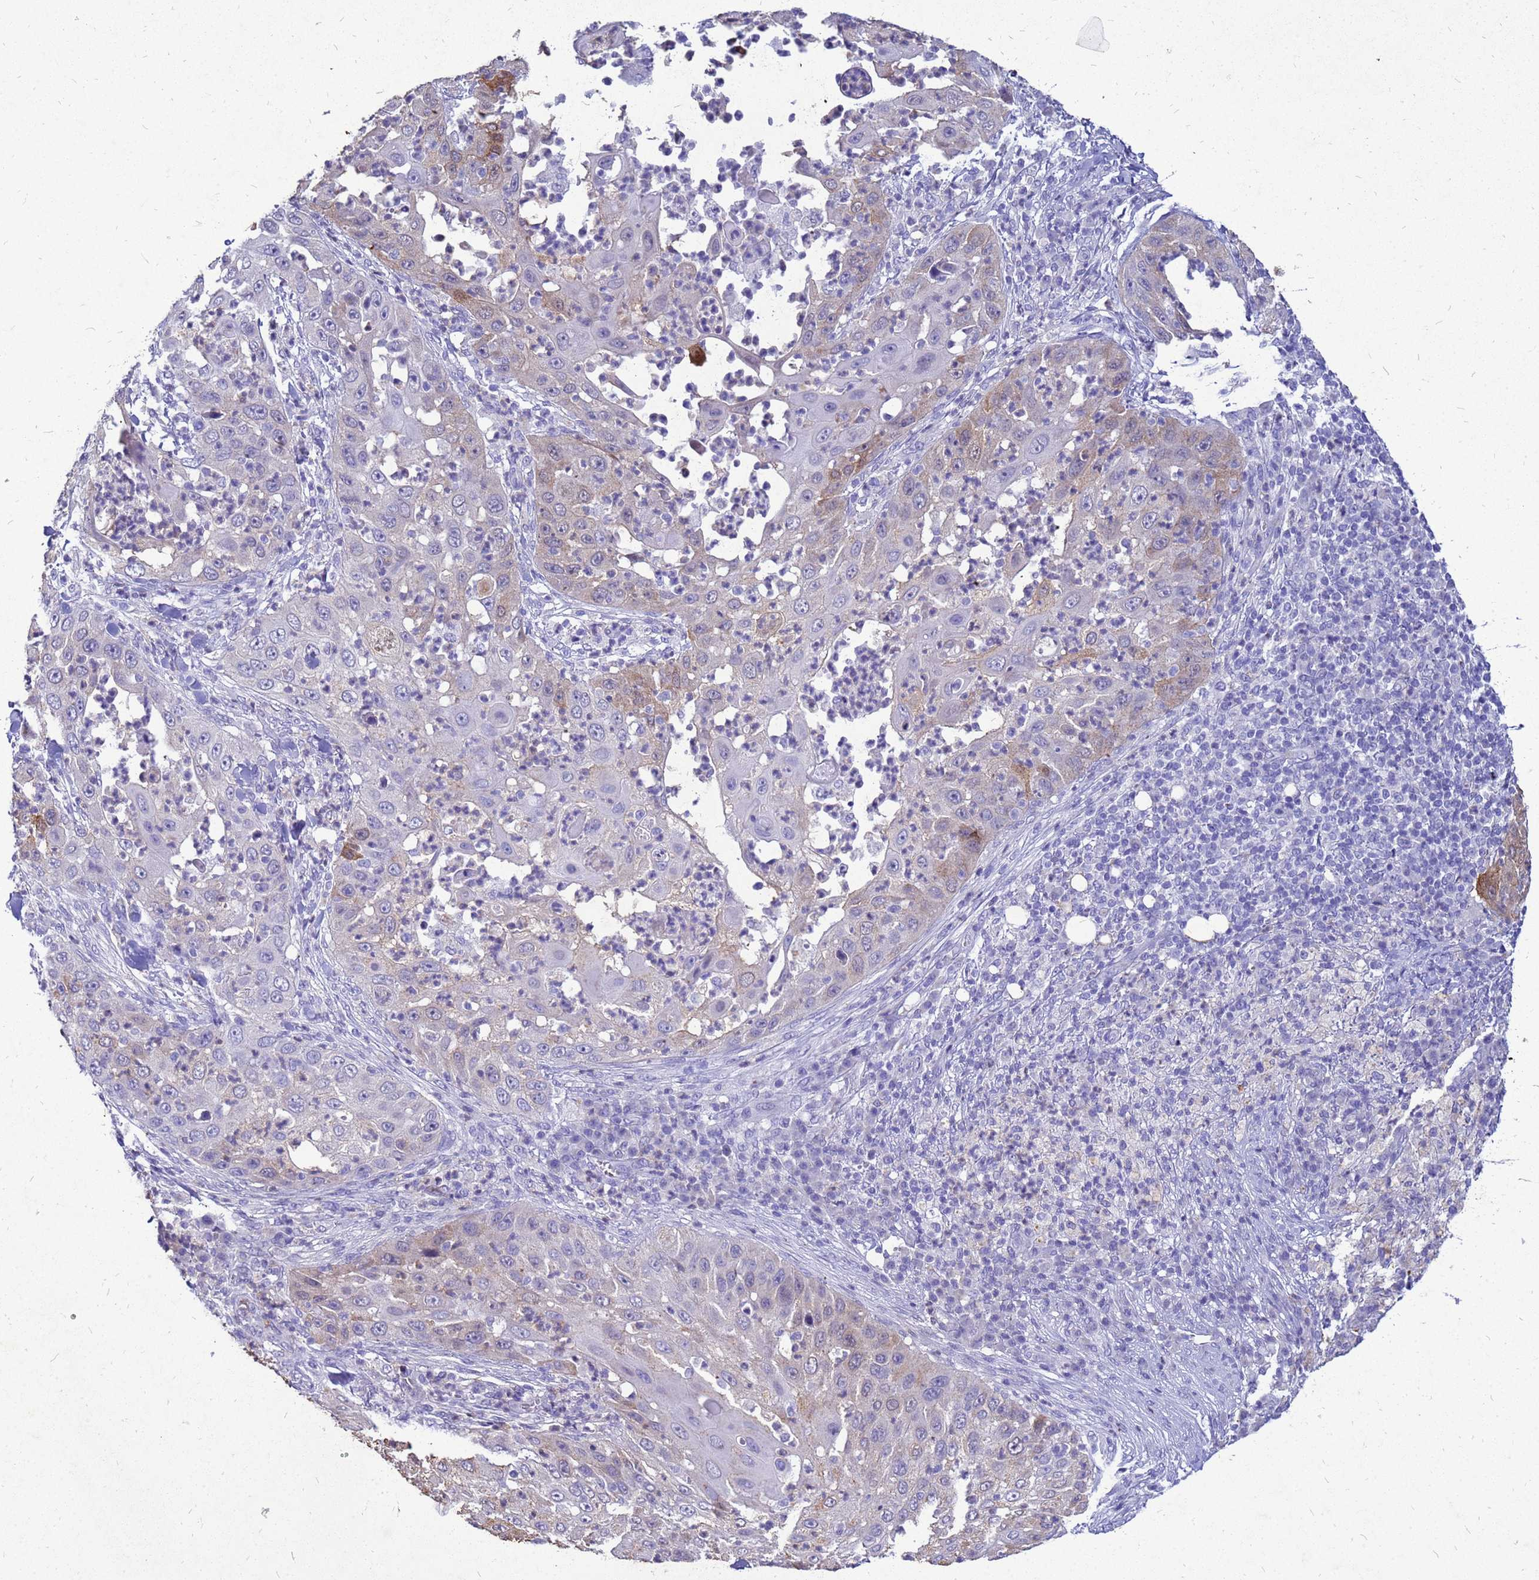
{"staining": {"intensity": "moderate", "quantity": "<25%", "location": "cytoplasmic/membranous,nuclear"}, "tissue": "skin cancer", "cell_type": "Tumor cells", "image_type": "cancer", "snomed": [{"axis": "morphology", "description": "Squamous cell carcinoma, NOS"}, {"axis": "topography", "description": "Skin"}], "caption": "Tumor cells reveal moderate cytoplasmic/membranous and nuclear positivity in approximately <25% of cells in skin cancer (squamous cell carcinoma).", "gene": "AKR1C1", "patient": {"sex": "female", "age": 44}}